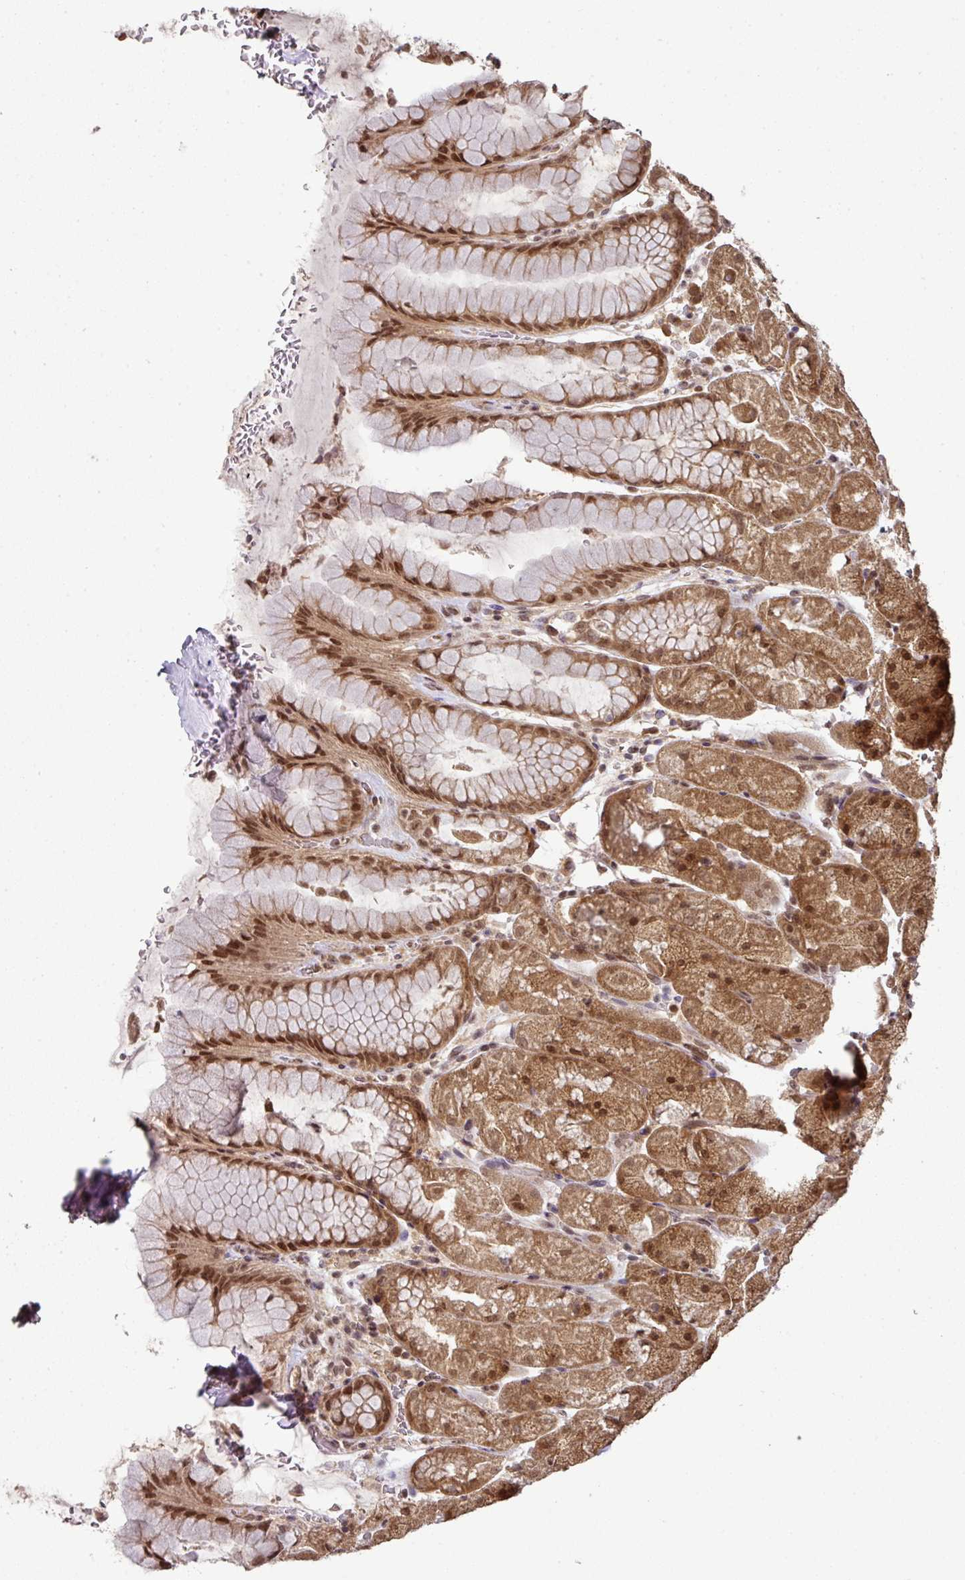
{"staining": {"intensity": "moderate", "quantity": ">75%", "location": "cytoplasmic/membranous,nuclear"}, "tissue": "stomach", "cell_type": "Glandular cells", "image_type": "normal", "snomed": [{"axis": "morphology", "description": "Normal tissue, NOS"}, {"axis": "topography", "description": "Stomach, upper"}, {"axis": "topography", "description": "Stomach, lower"}], "caption": "IHC of unremarkable stomach demonstrates medium levels of moderate cytoplasmic/membranous,nuclear expression in about >75% of glandular cells. Immunohistochemistry (ihc) stains the protein in brown and the nuclei are stained blue.", "gene": "ANKRD18A", "patient": {"sex": "male", "age": 67}}